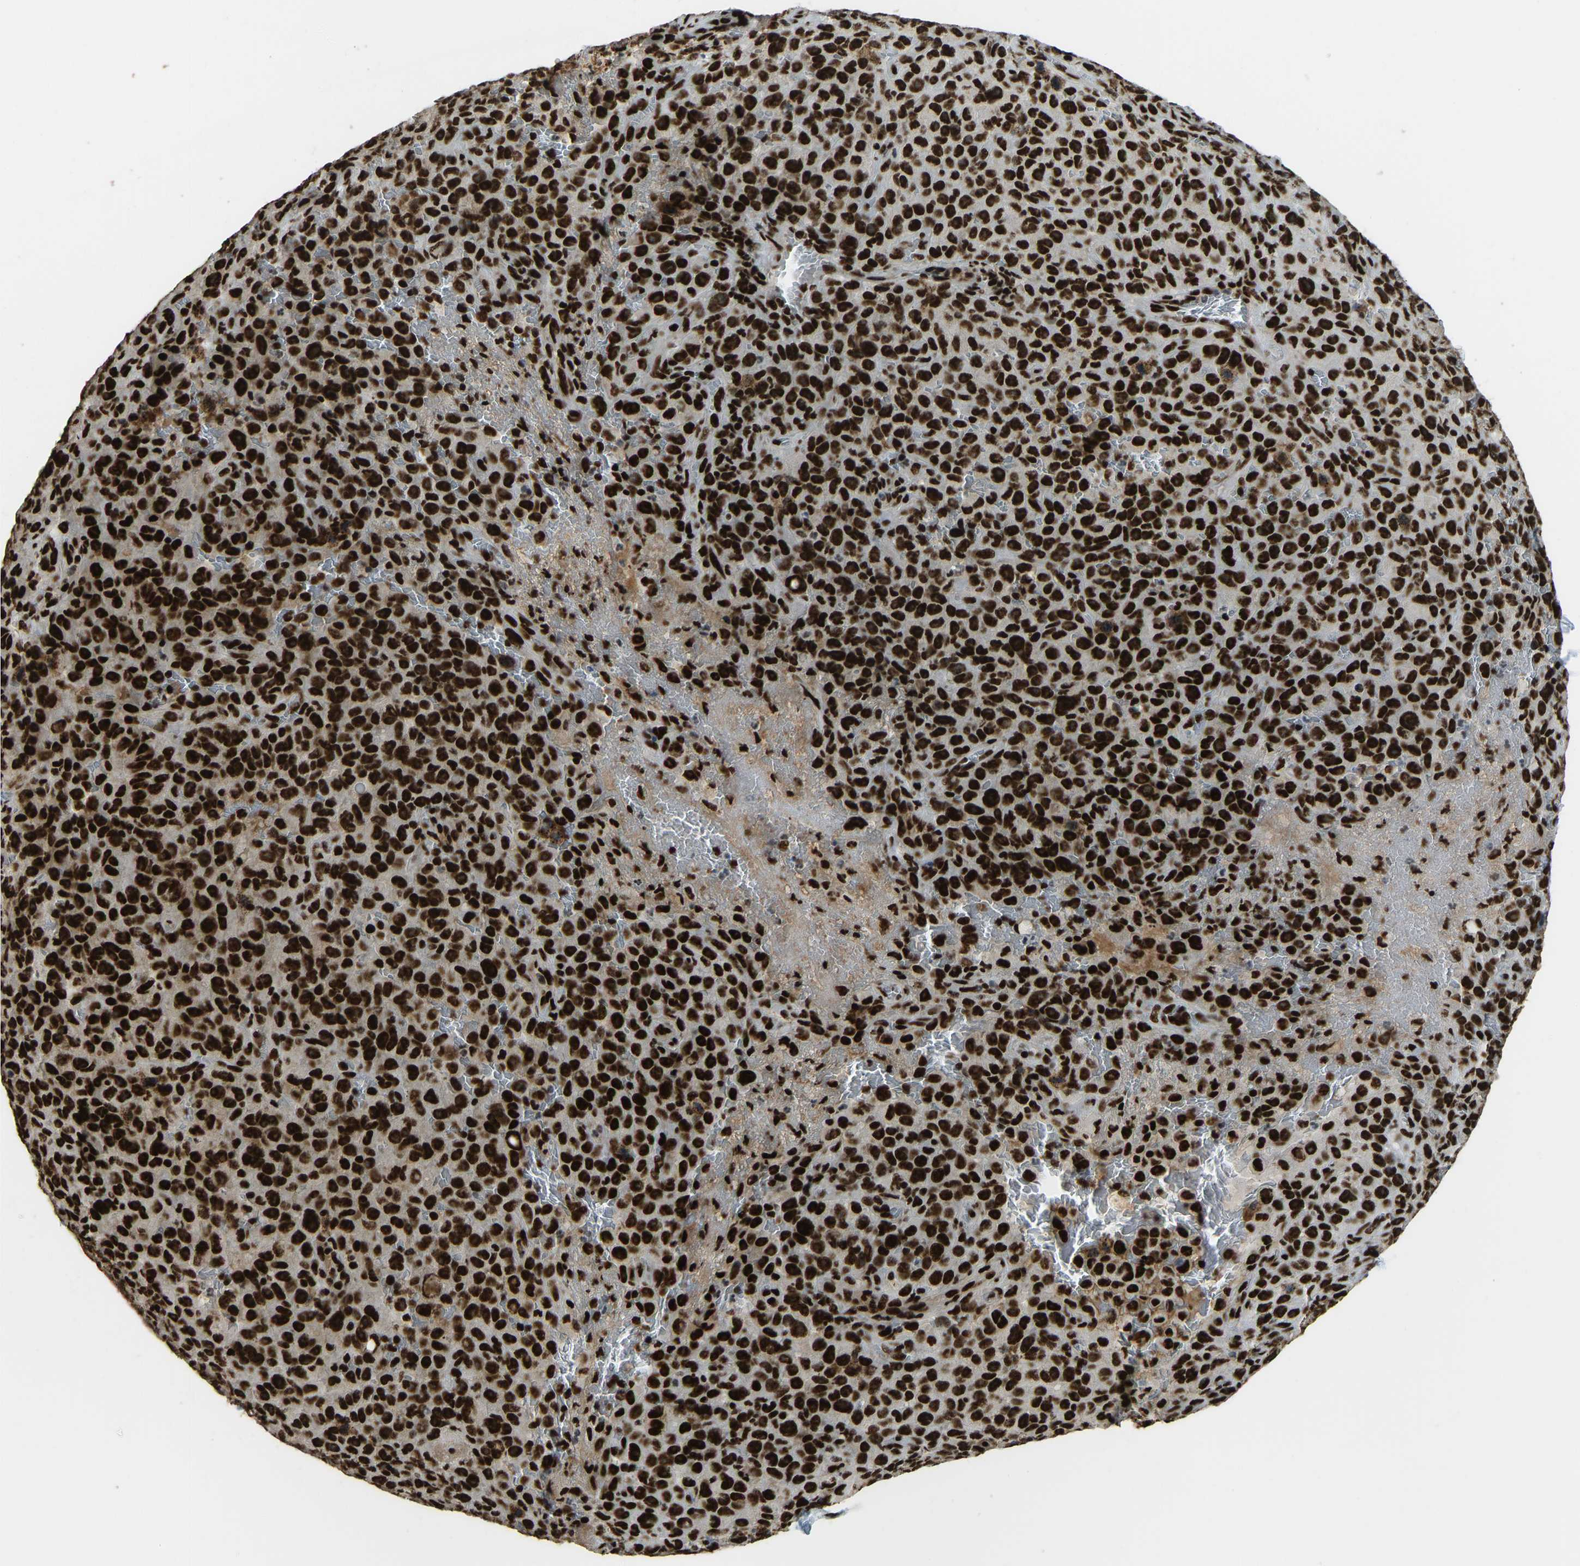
{"staining": {"intensity": "strong", "quantity": ">75%", "location": "nuclear"}, "tissue": "melanoma", "cell_type": "Tumor cells", "image_type": "cancer", "snomed": [{"axis": "morphology", "description": "Malignant melanoma, NOS"}, {"axis": "topography", "description": "Skin"}], "caption": "High-magnification brightfield microscopy of malignant melanoma stained with DAB (brown) and counterstained with hematoxylin (blue). tumor cells exhibit strong nuclear positivity is appreciated in about>75% of cells. (DAB (3,3'-diaminobenzidine) = brown stain, brightfield microscopy at high magnification).", "gene": "FOXK1", "patient": {"sex": "female", "age": 82}}